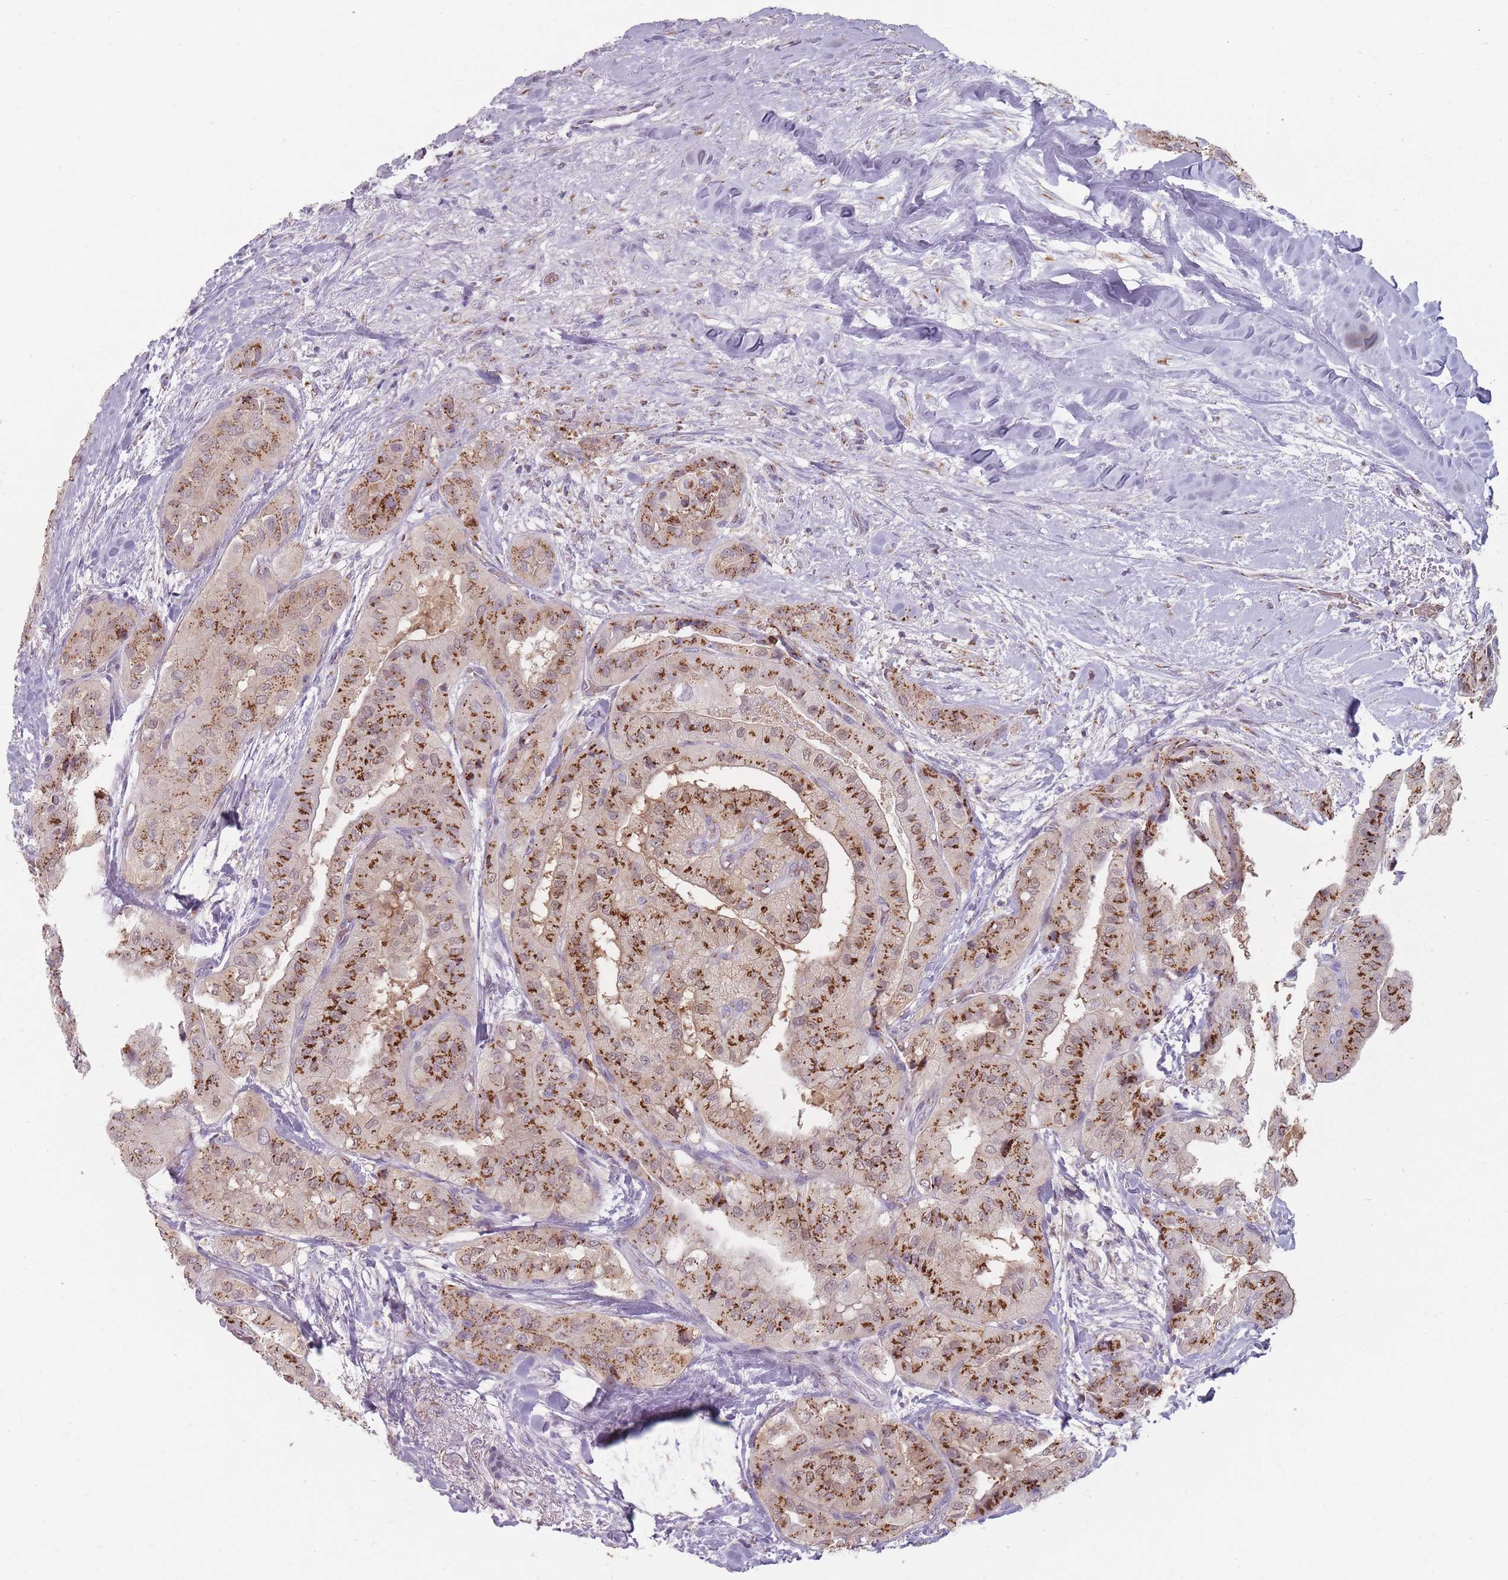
{"staining": {"intensity": "moderate", "quantity": ">75%", "location": "cytoplasmic/membranous"}, "tissue": "thyroid cancer", "cell_type": "Tumor cells", "image_type": "cancer", "snomed": [{"axis": "morphology", "description": "Papillary adenocarcinoma, NOS"}, {"axis": "topography", "description": "Thyroid gland"}], "caption": "Protein analysis of thyroid cancer (papillary adenocarcinoma) tissue demonstrates moderate cytoplasmic/membranous expression in about >75% of tumor cells.", "gene": "MAN1B1", "patient": {"sex": "female", "age": 59}}